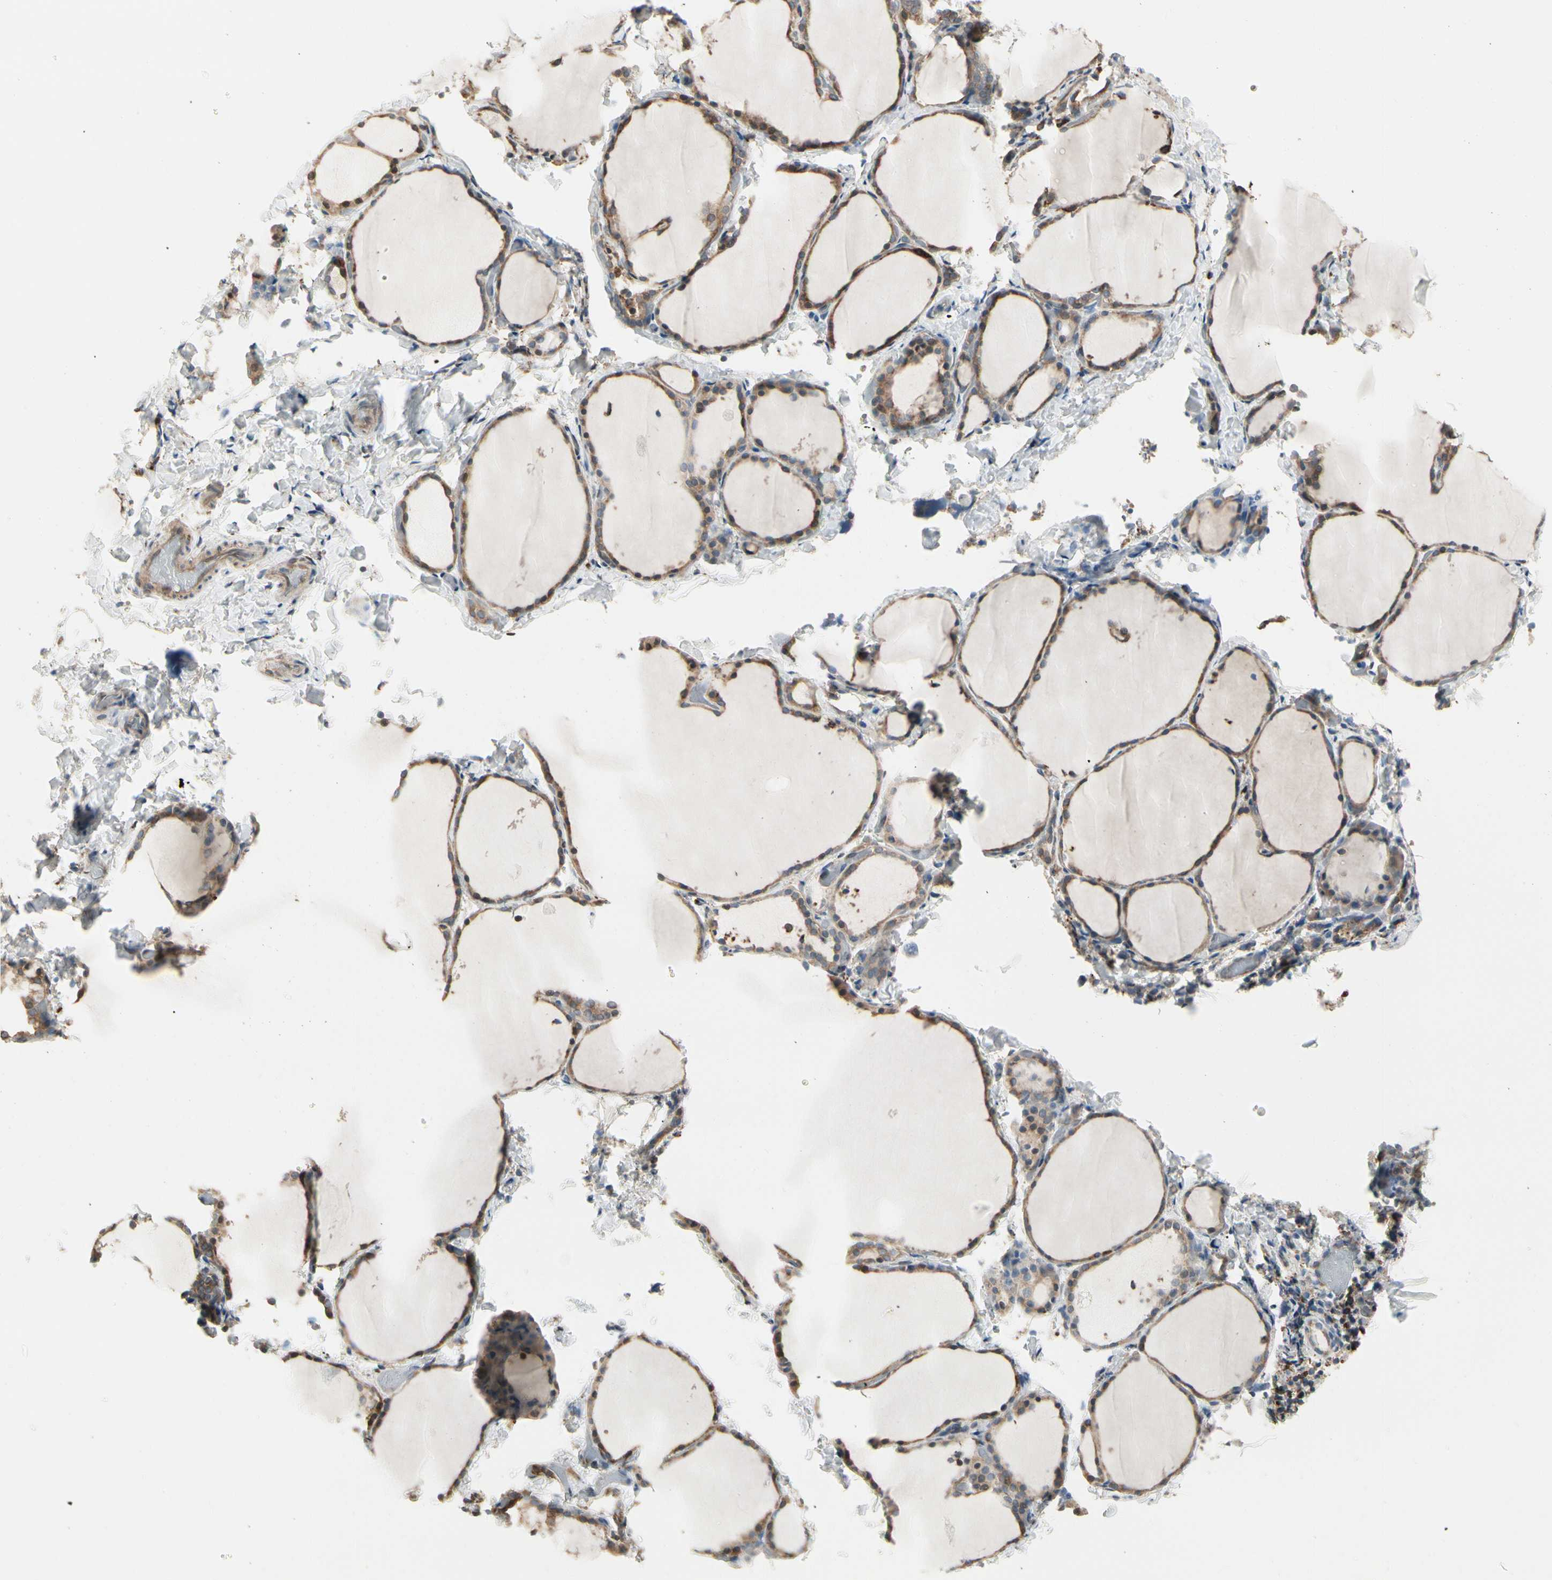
{"staining": {"intensity": "weak", "quantity": ">75%", "location": "cytoplasmic/membranous"}, "tissue": "thyroid gland", "cell_type": "Glandular cells", "image_type": "normal", "snomed": [{"axis": "morphology", "description": "Normal tissue, NOS"}, {"axis": "morphology", "description": "Papillary adenocarcinoma, NOS"}, {"axis": "topography", "description": "Thyroid gland"}], "caption": "Glandular cells demonstrate low levels of weak cytoplasmic/membranous staining in approximately >75% of cells in benign thyroid gland. Nuclei are stained in blue.", "gene": "NUCB2", "patient": {"sex": "female", "age": 30}}